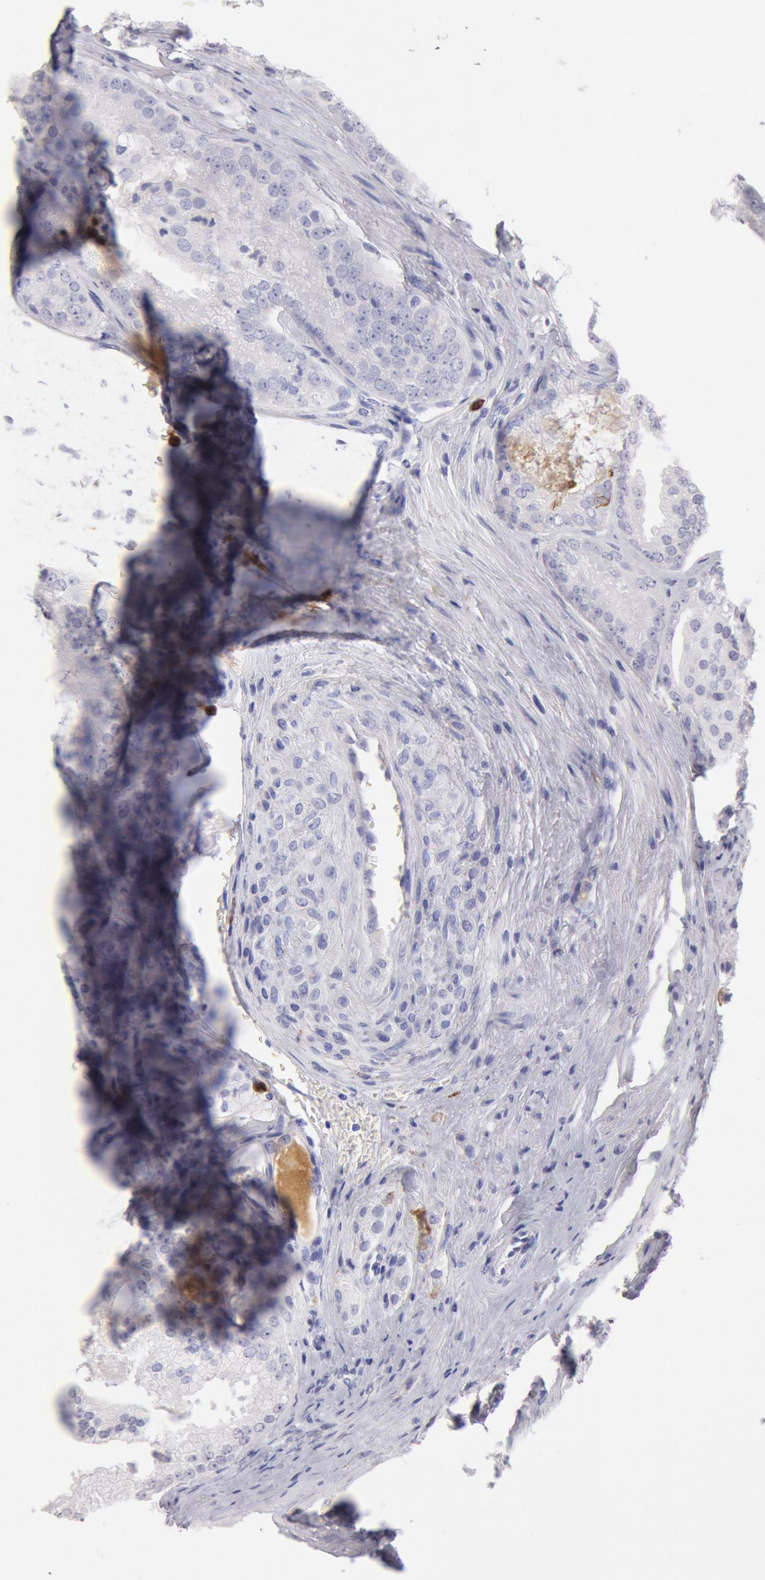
{"staining": {"intensity": "negative", "quantity": "none", "location": "none"}, "tissue": "prostate cancer", "cell_type": "Tumor cells", "image_type": "cancer", "snomed": [{"axis": "morphology", "description": "Adenocarcinoma, Medium grade"}, {"axis": "topography", "description": "Prostate"}], "caption": "Immunohistochemical staining of prostate medium-grade adenocarcinoma shows no significant staining in tumor cells.", "gene": "FCN1", "patient": {"sex": "male", "age": 60}}